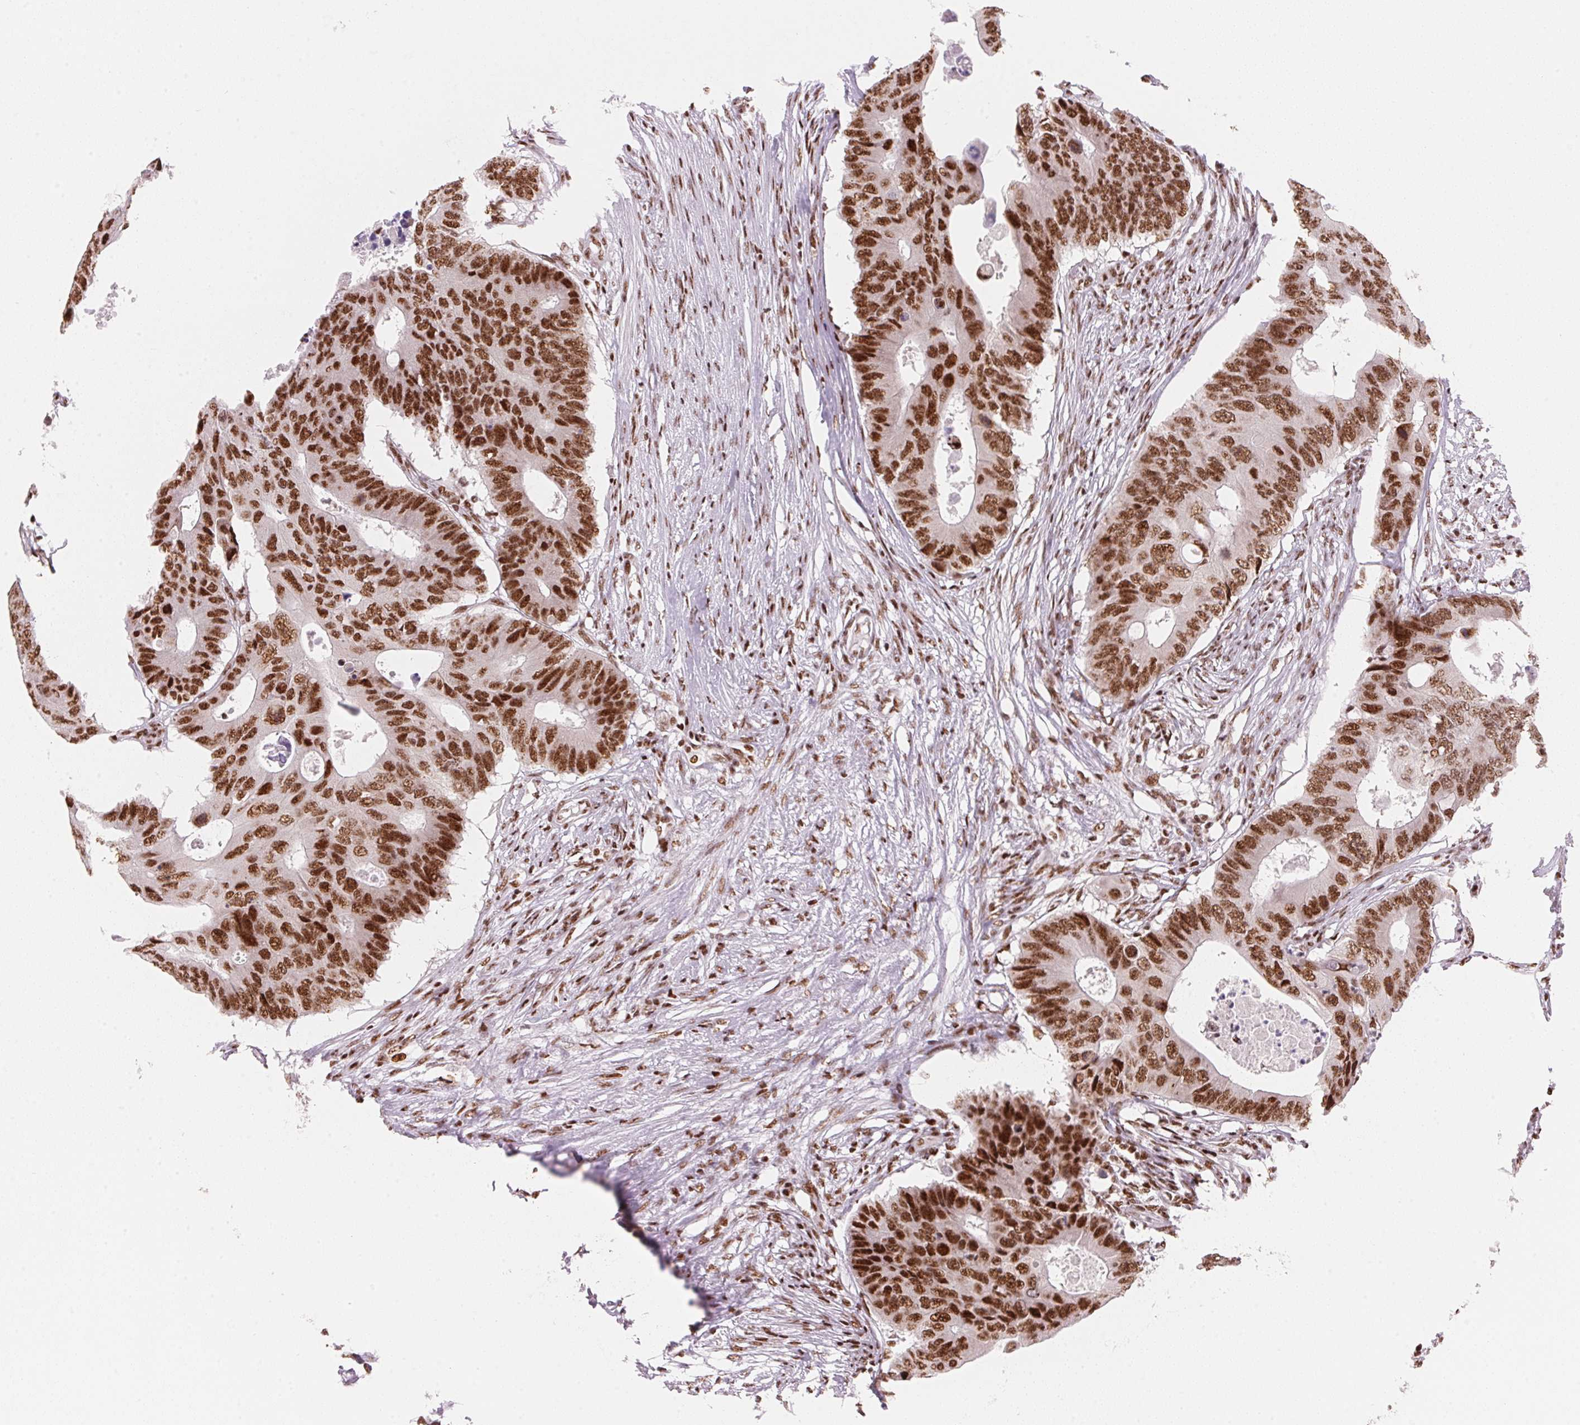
{"staining": {"intensity": "strong", "quantity": ">75%", "location": "nuclear"}, "tissue": "colorectal cancer", "cell_type": "Tumor cells", "image_type": "cancer", "snomed": [{"axis": "morphology", "description": "Adenocarcinoma, NOS"}, {"axis": "topography", "description": "Colon"}], "caption": "Colorectal cancer (adenocarcinoma) stained for a protein (brown) exhibits strong nuclear positive expression in approximately >75% of tumor cells.", "gene": "NXF1", "patient": {"sex": "male", "age": 71}}